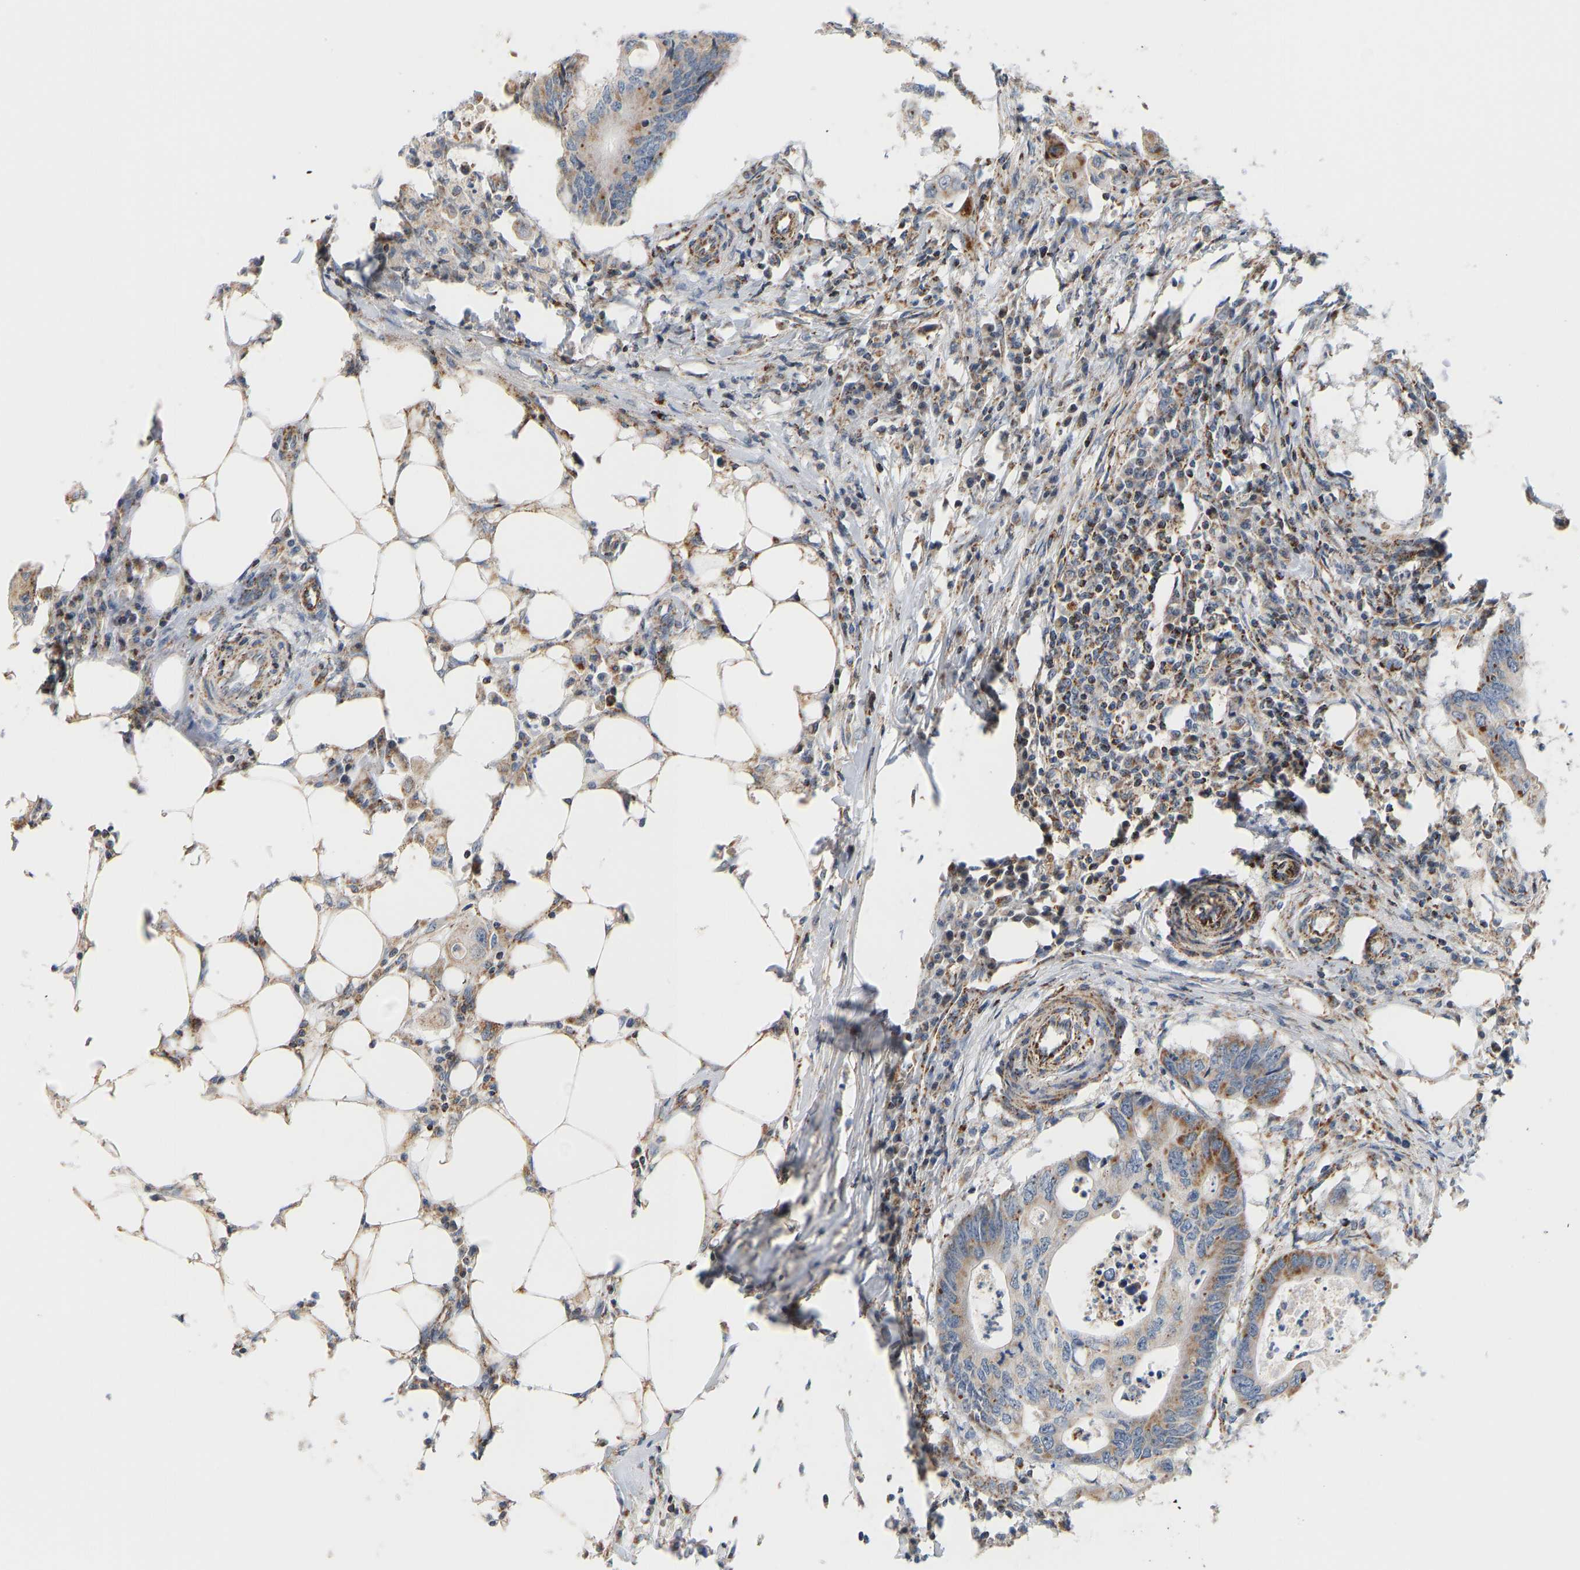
{"staining": {"intensity": "moderate", "quantity": "25%-75%", "location": "cytoplasmic/membranous"}, "tissue": "colorectal cancer", "cell_type": "Tumor cells", "image_type": "cancer", "snomed": [{"axis": "morphology", "description": "Adenocarcinoma, NOS"}, {"axis": "topography", "description": "Colon"}], "caption": "Brown immunohistochemical staining in colorectal adenocarcinoma displays moderate cytoplasmic/membranous positivity in approximately 25%-75% of tumor cells.", "gene": "GPSM2", "patient": {"sex": "male", "age": 71}}